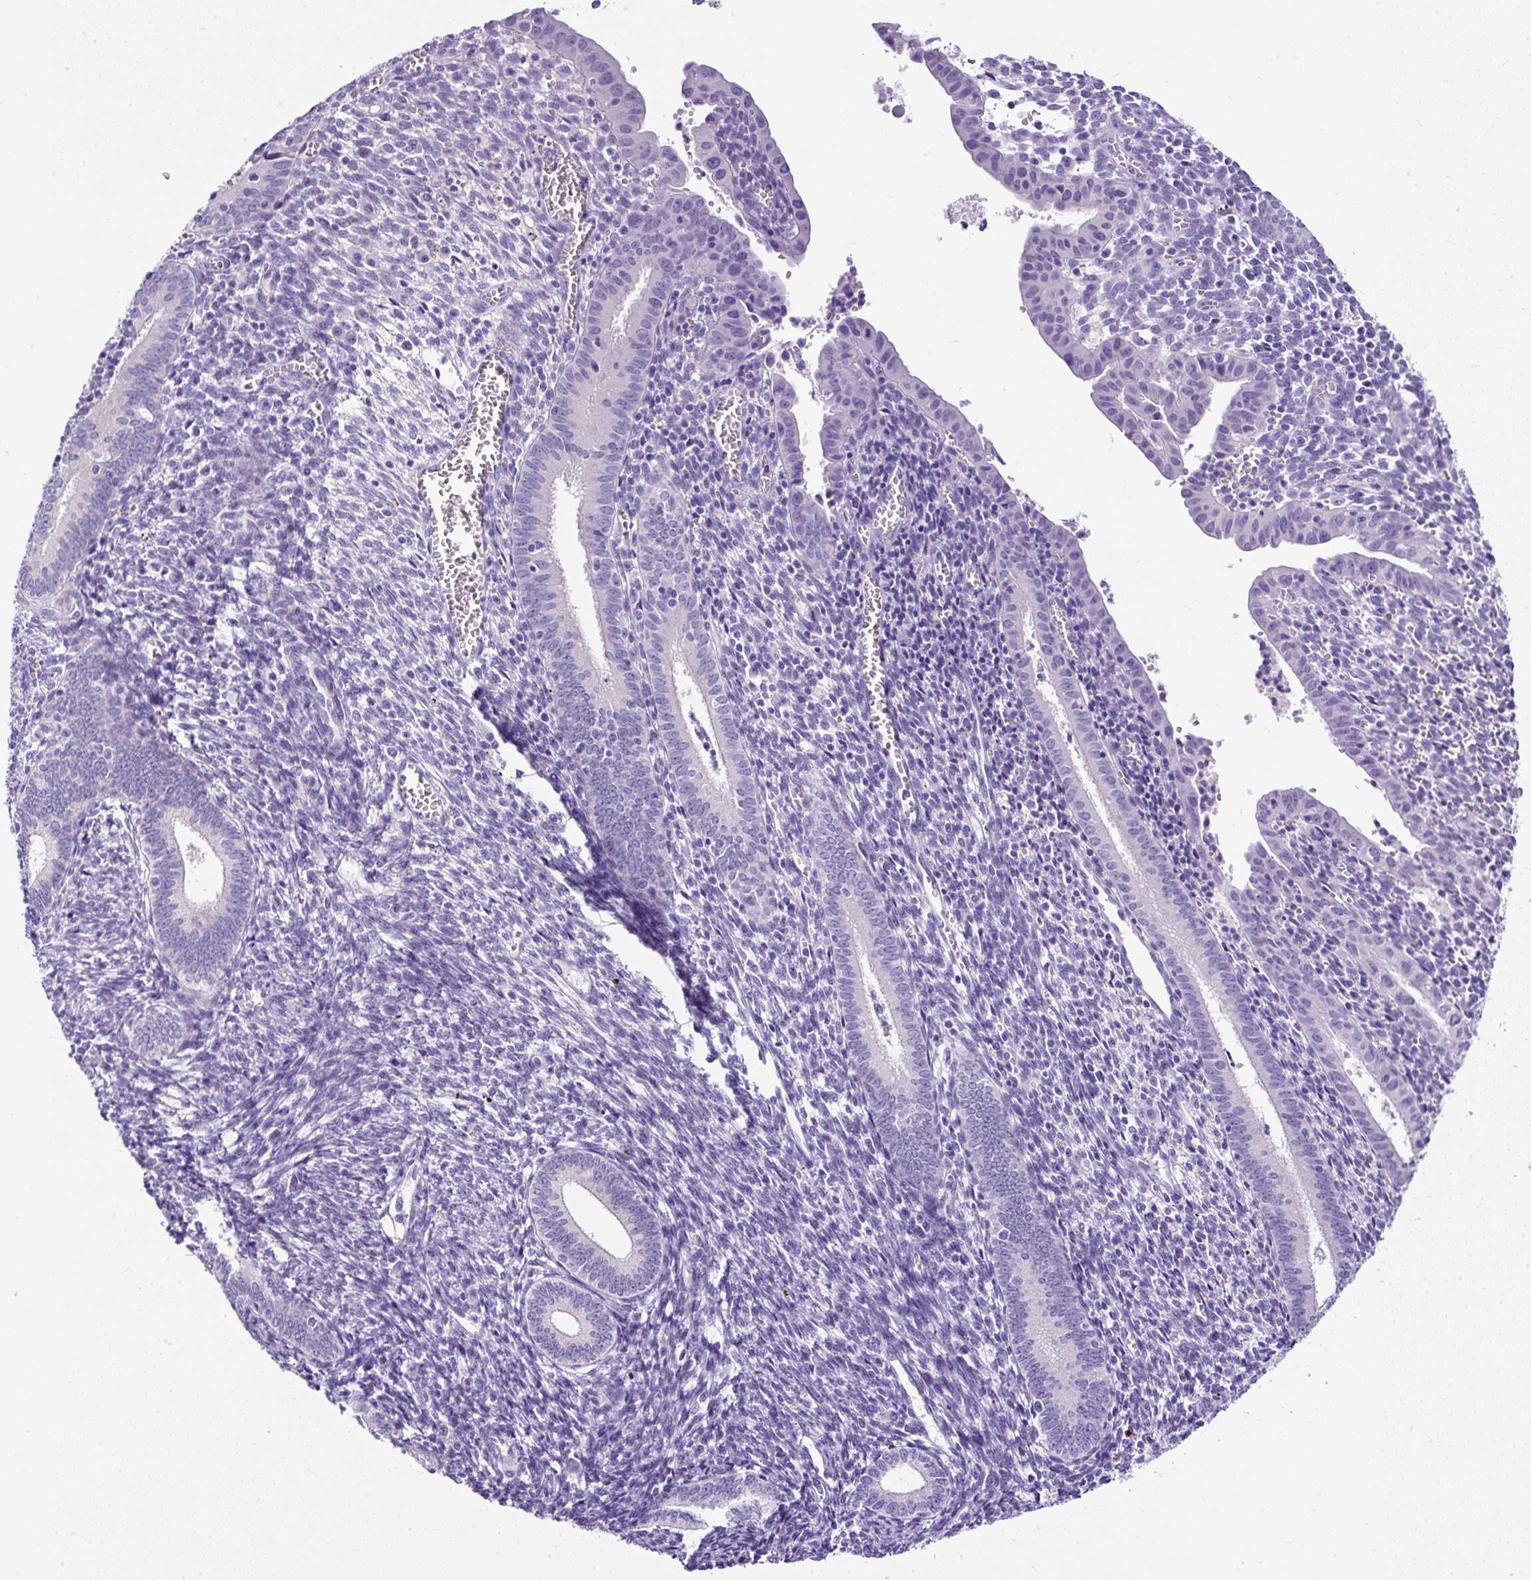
{"staining": {"intensity": "negative", "quantity": "none", "location": "none"}, "tissue": "endometrium", "cell_type": "Cells in endometrial stroma", "image_type": "normal", "snomed": [{"axis": "morphology", "description": "Normal tissue, NOS"}, {"axis": "topography", "description": "Endometrium"}], "caption": "This is an IHC histopathology image of normal human endometrium. There is no staining in cells in endometrial stroma.", "gene": "STOX2", "patient": {"sex": "female", "age": 41}}